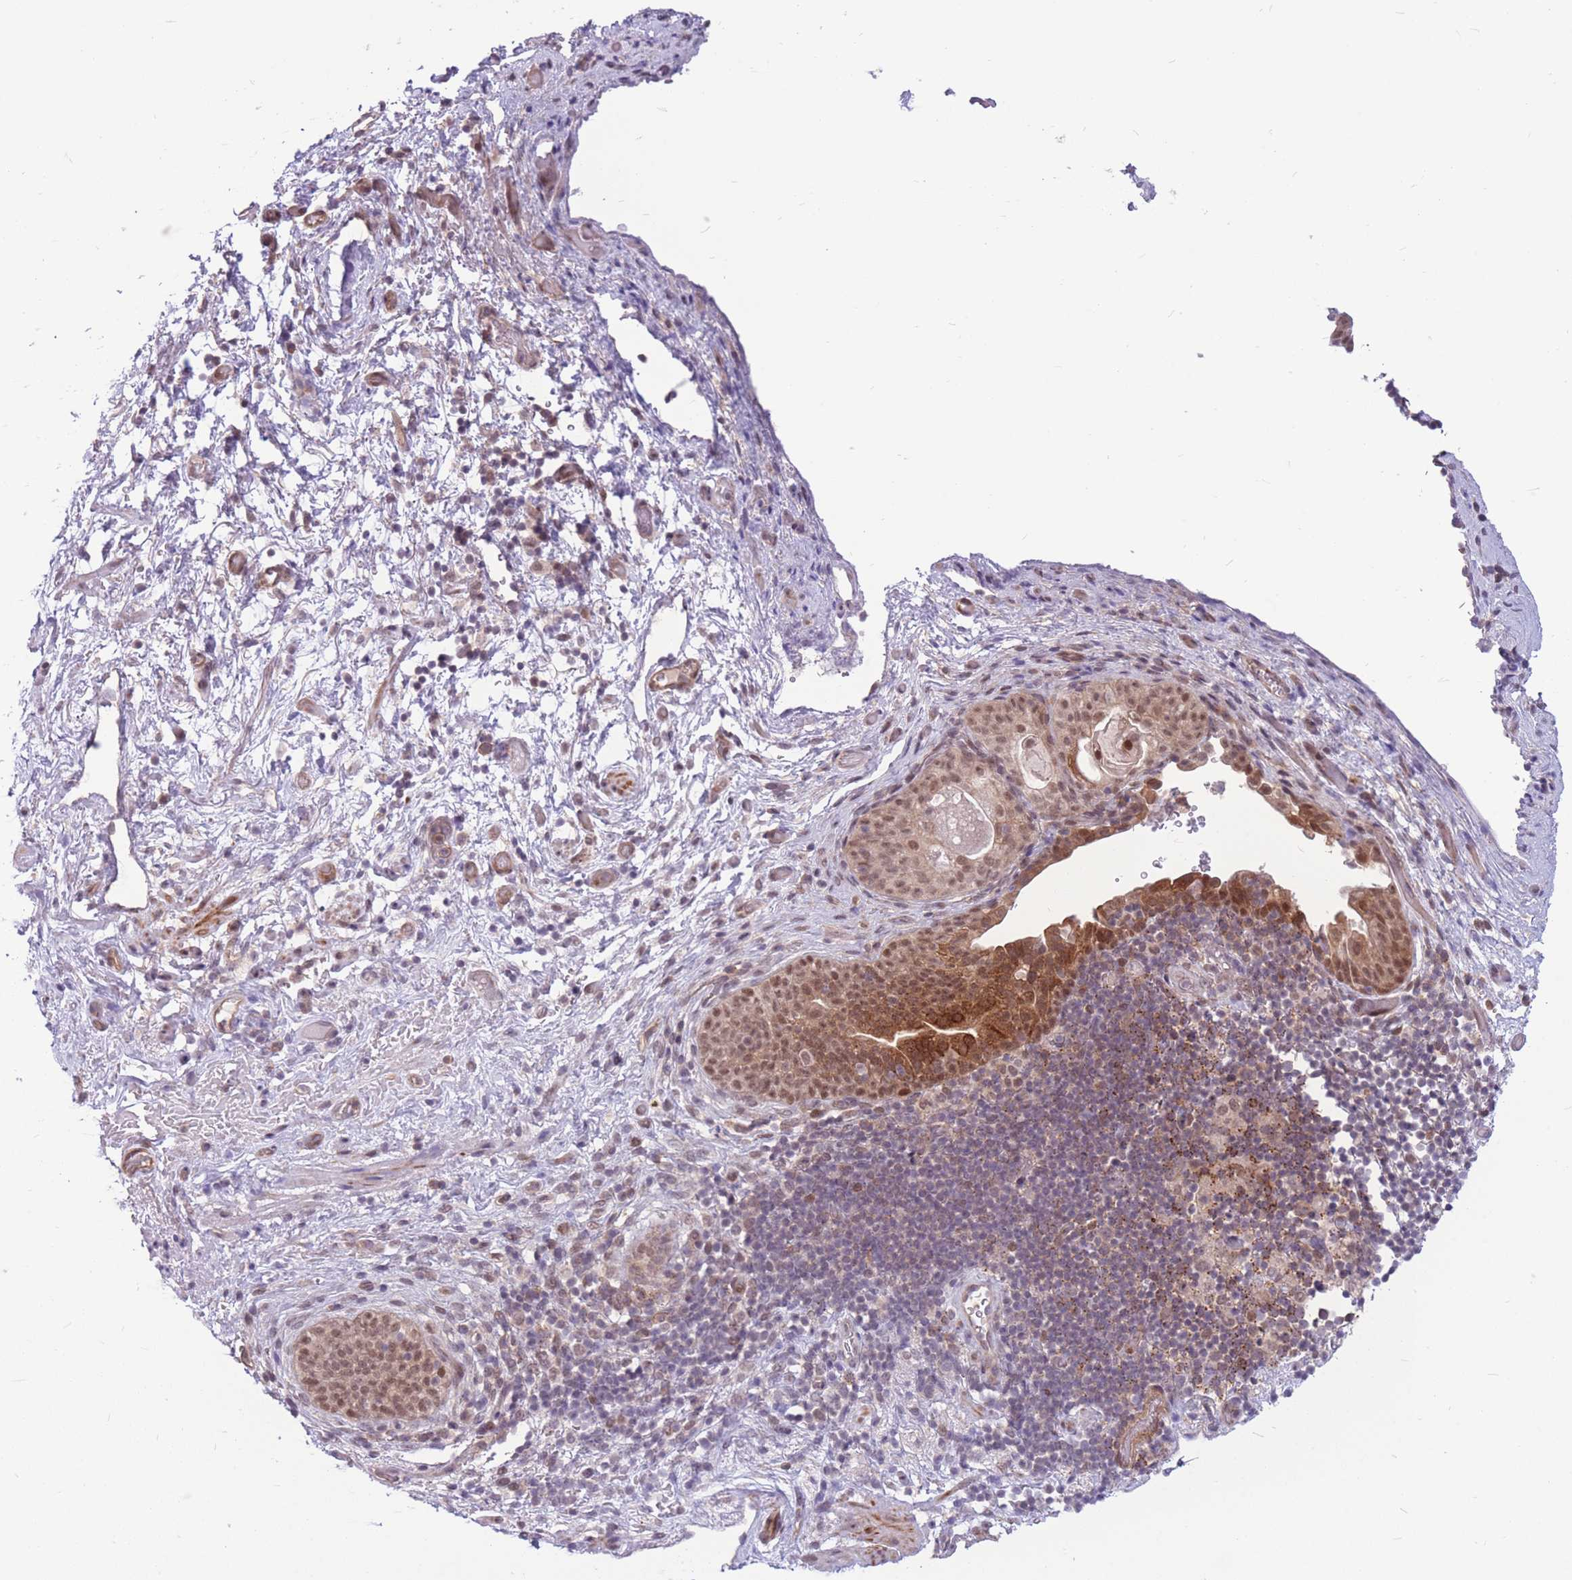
{"staining": {"intensity": "weak", "quantity": "25%-75%", "location": "cytoplasmic/membranous,nuclear"}, "tissue": "smooth muscle", "cell_type": "Smooth muscle cells", "image_type": "normal", "snomed": [{"axis": "morphology", "description": "Normal tissue, NOS"}, {"axis": "topography", "description": "Smooth muscle"}, {"axis": "topography", "description": "Peripheral nerve tissue"}], "caption": "The micrograph displays staining of normal smooth muscle, revealing weak cytoplasmic/membranous,nuclear protein staining (brown color) within smooth muscle cells. The protein of interest is stained brown, and the nuclei are stained in blue (DAB (3,3'-diaminobenzidine) IHC with brightfield microscopy, high magnification).", "gene": "TCF20", "patient": {"sex": "male", "age": 69}}